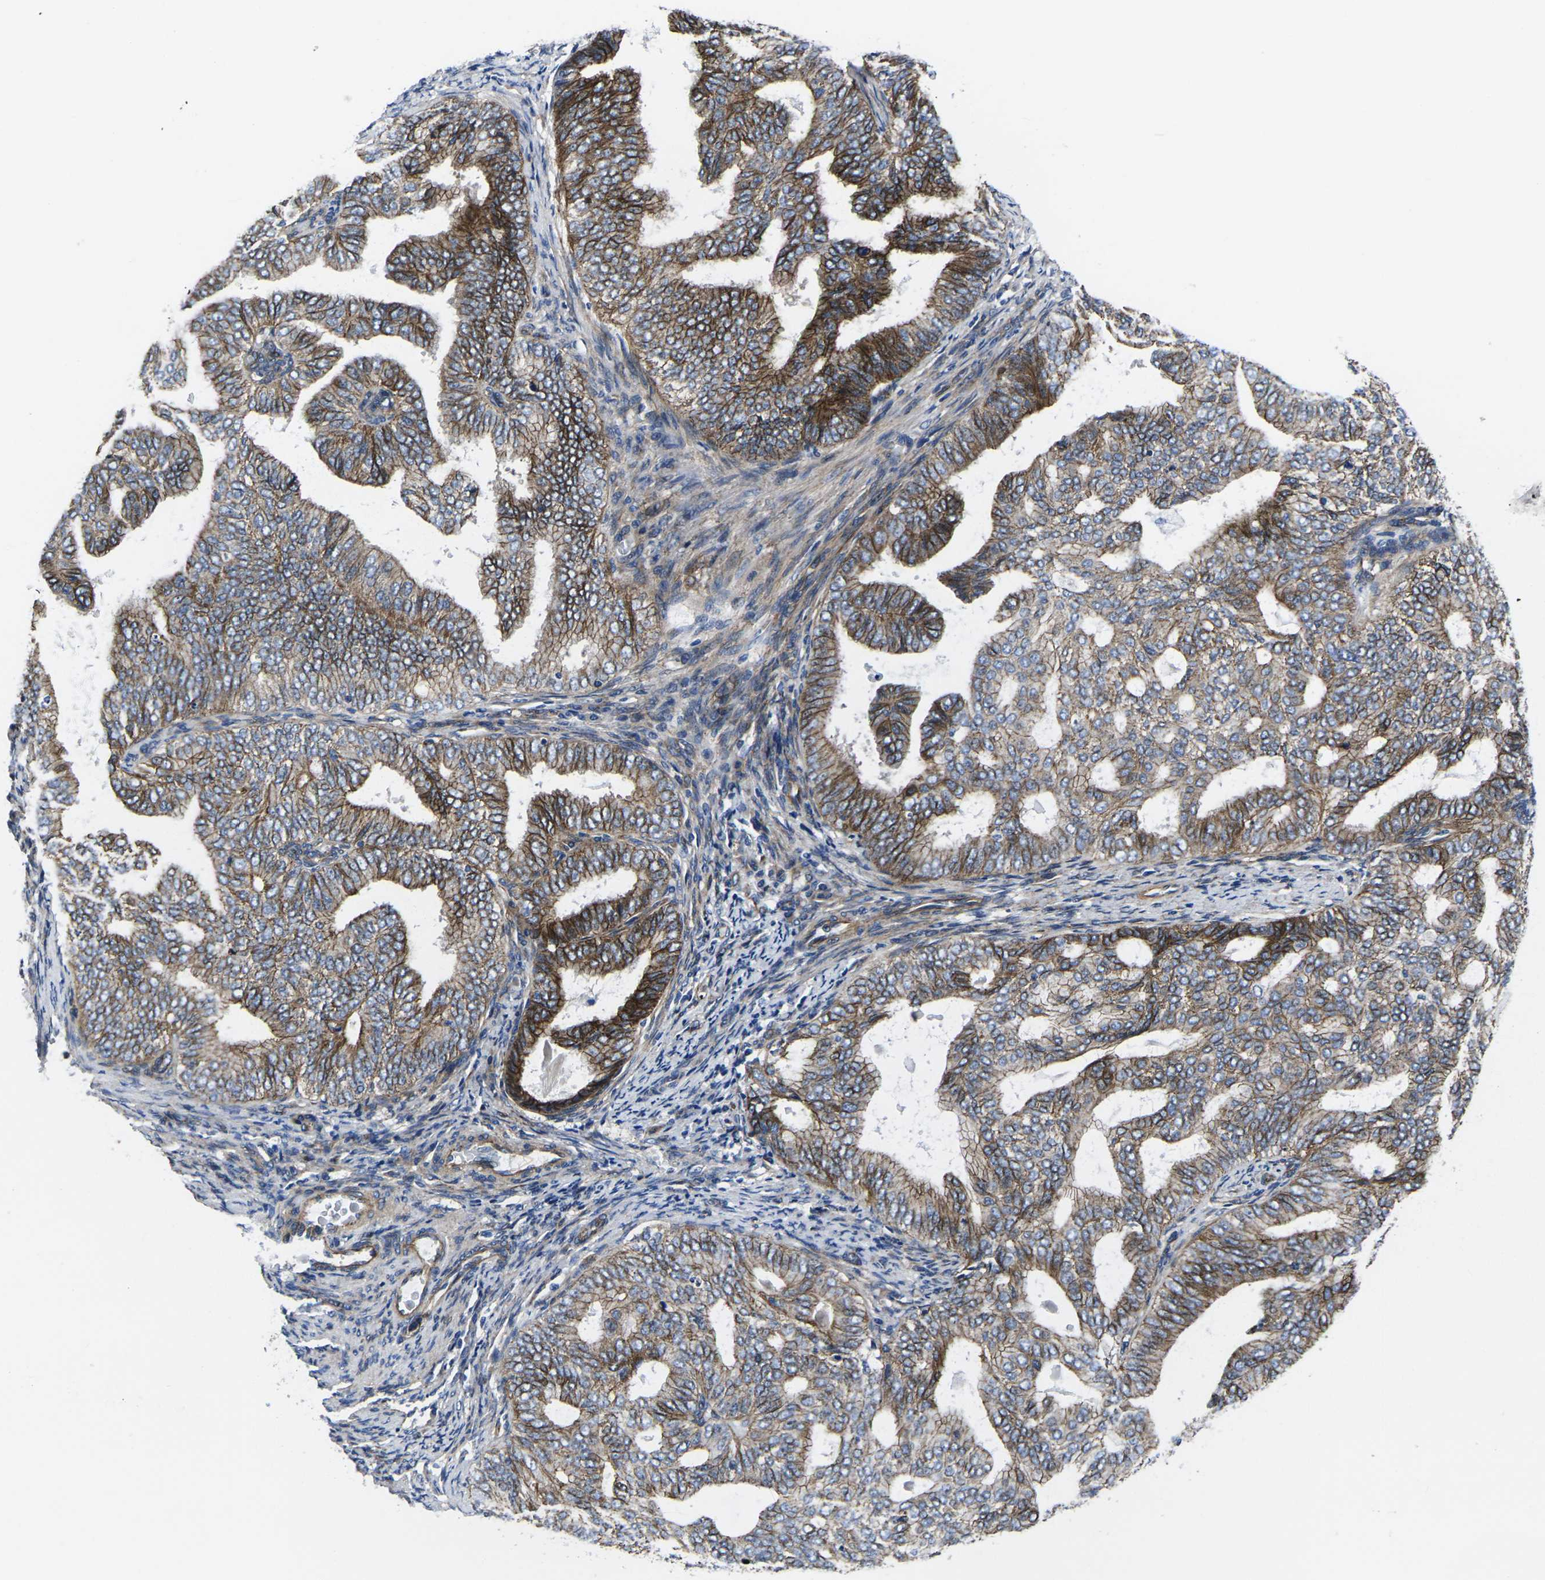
{"staining": {"intensity": "strong", "quantity": ">75%", "location": "cytoplasmic/membranous"}, "tissue": "endometrial cancer", "cell_type": "Tumor cells", "image_type": "cancer", "snomed": [{"axis": "morphology", "description": "Adenocarcinoma, NOS"}, {"axis": "topography", "description": "Endometrium"}], "caption": "DAB (3,3'-diaminobenzidine) immunohistochemical staining of endometrial cancer (adenocarcinoma) demonstrates strong cytoplasmic/membranous protein positivity in about >75% of tumor cells. (IHC, brightfield microscopy, high magnification).", "gene": "NUMB", "patient": {"sex": "female", "age": 58}}